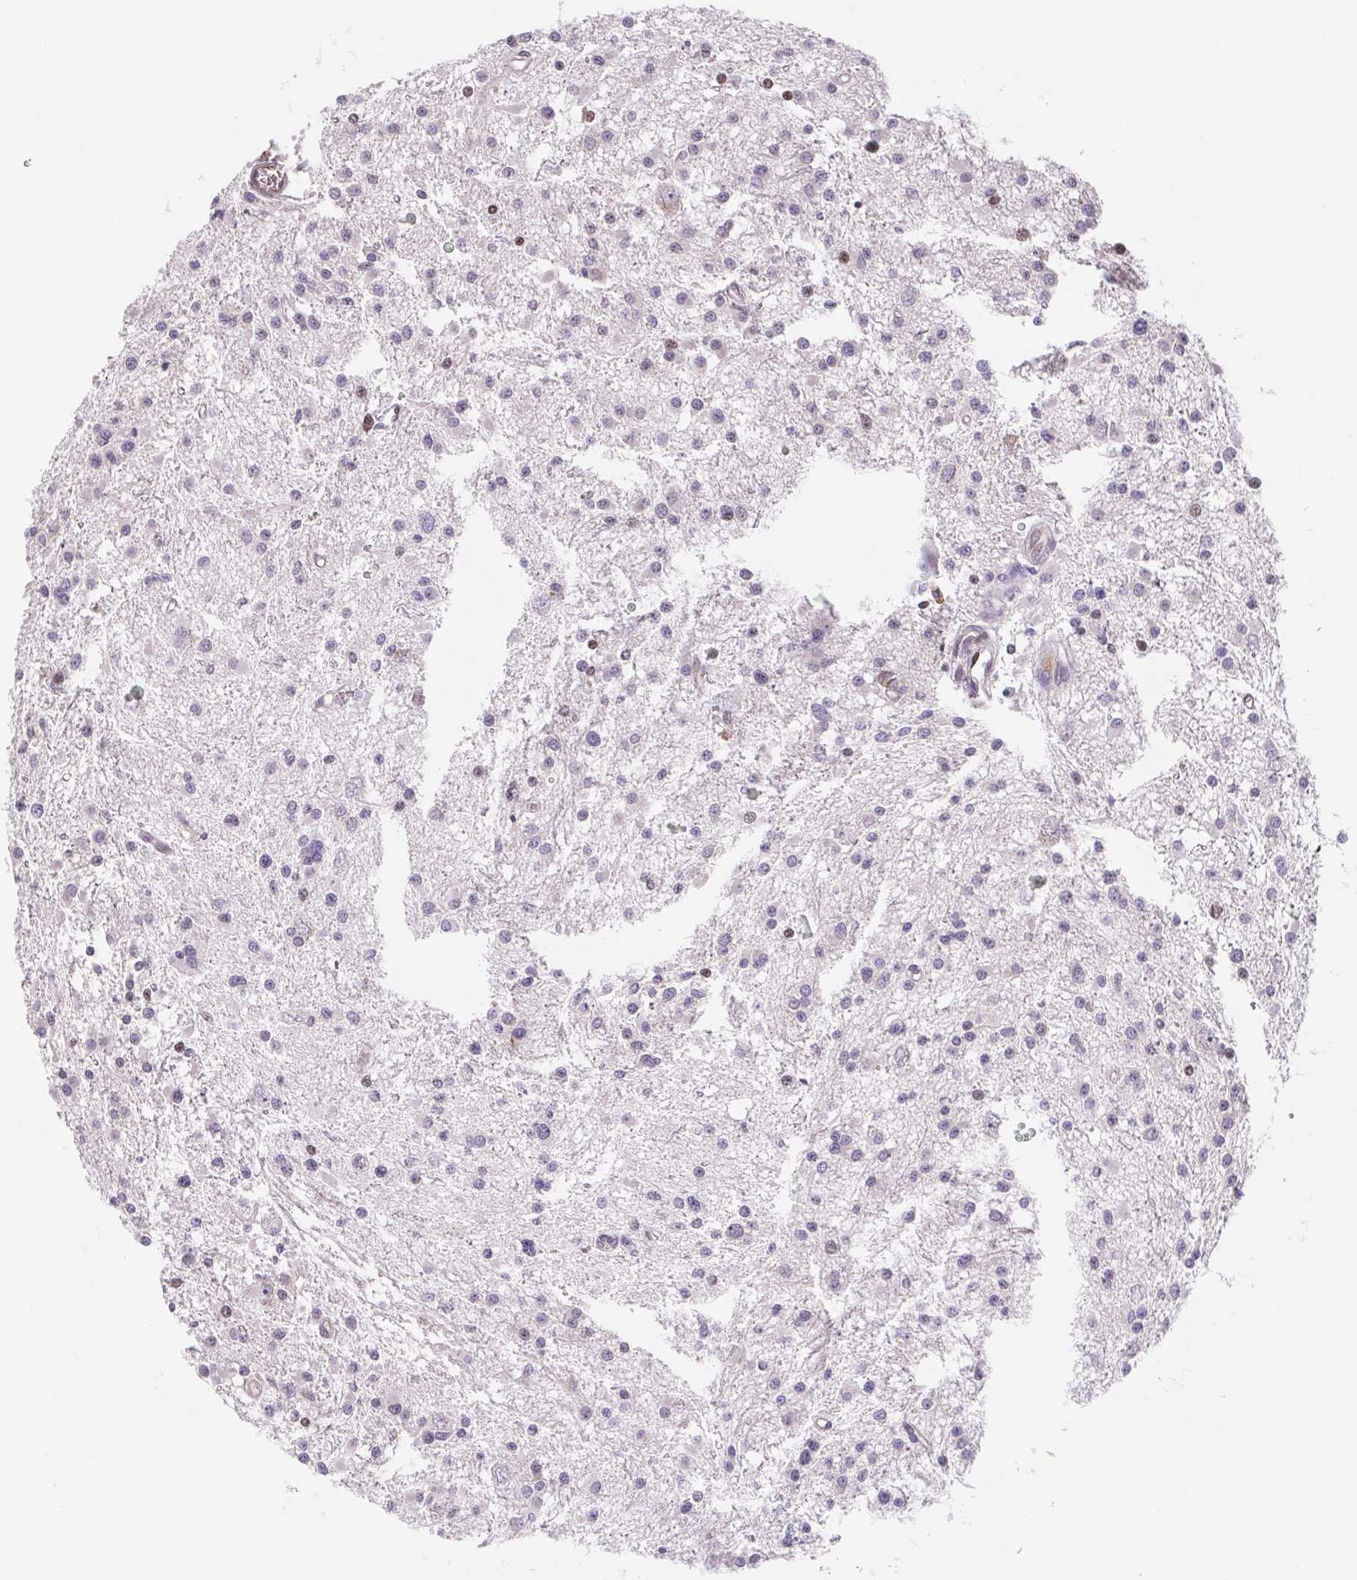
{"staining": {"intensity": "negative", "quantity": "none", "location": "none"}, "tissue": "glioma", "cell_type": "Tumor cells", "image_type": "cancer", "snomed": [{"axis": "morphology", "description": "Glioma, malignant, High grade"}, {"axis": "topography", "description": "Brain"}], "caption": "Tumor cells are negative for brown protein staining in malignant glioma (high-grade). Nuclei are stained in blue.", "gene": "TPRG1", "patient": {"sex": "male", "age": 54}}